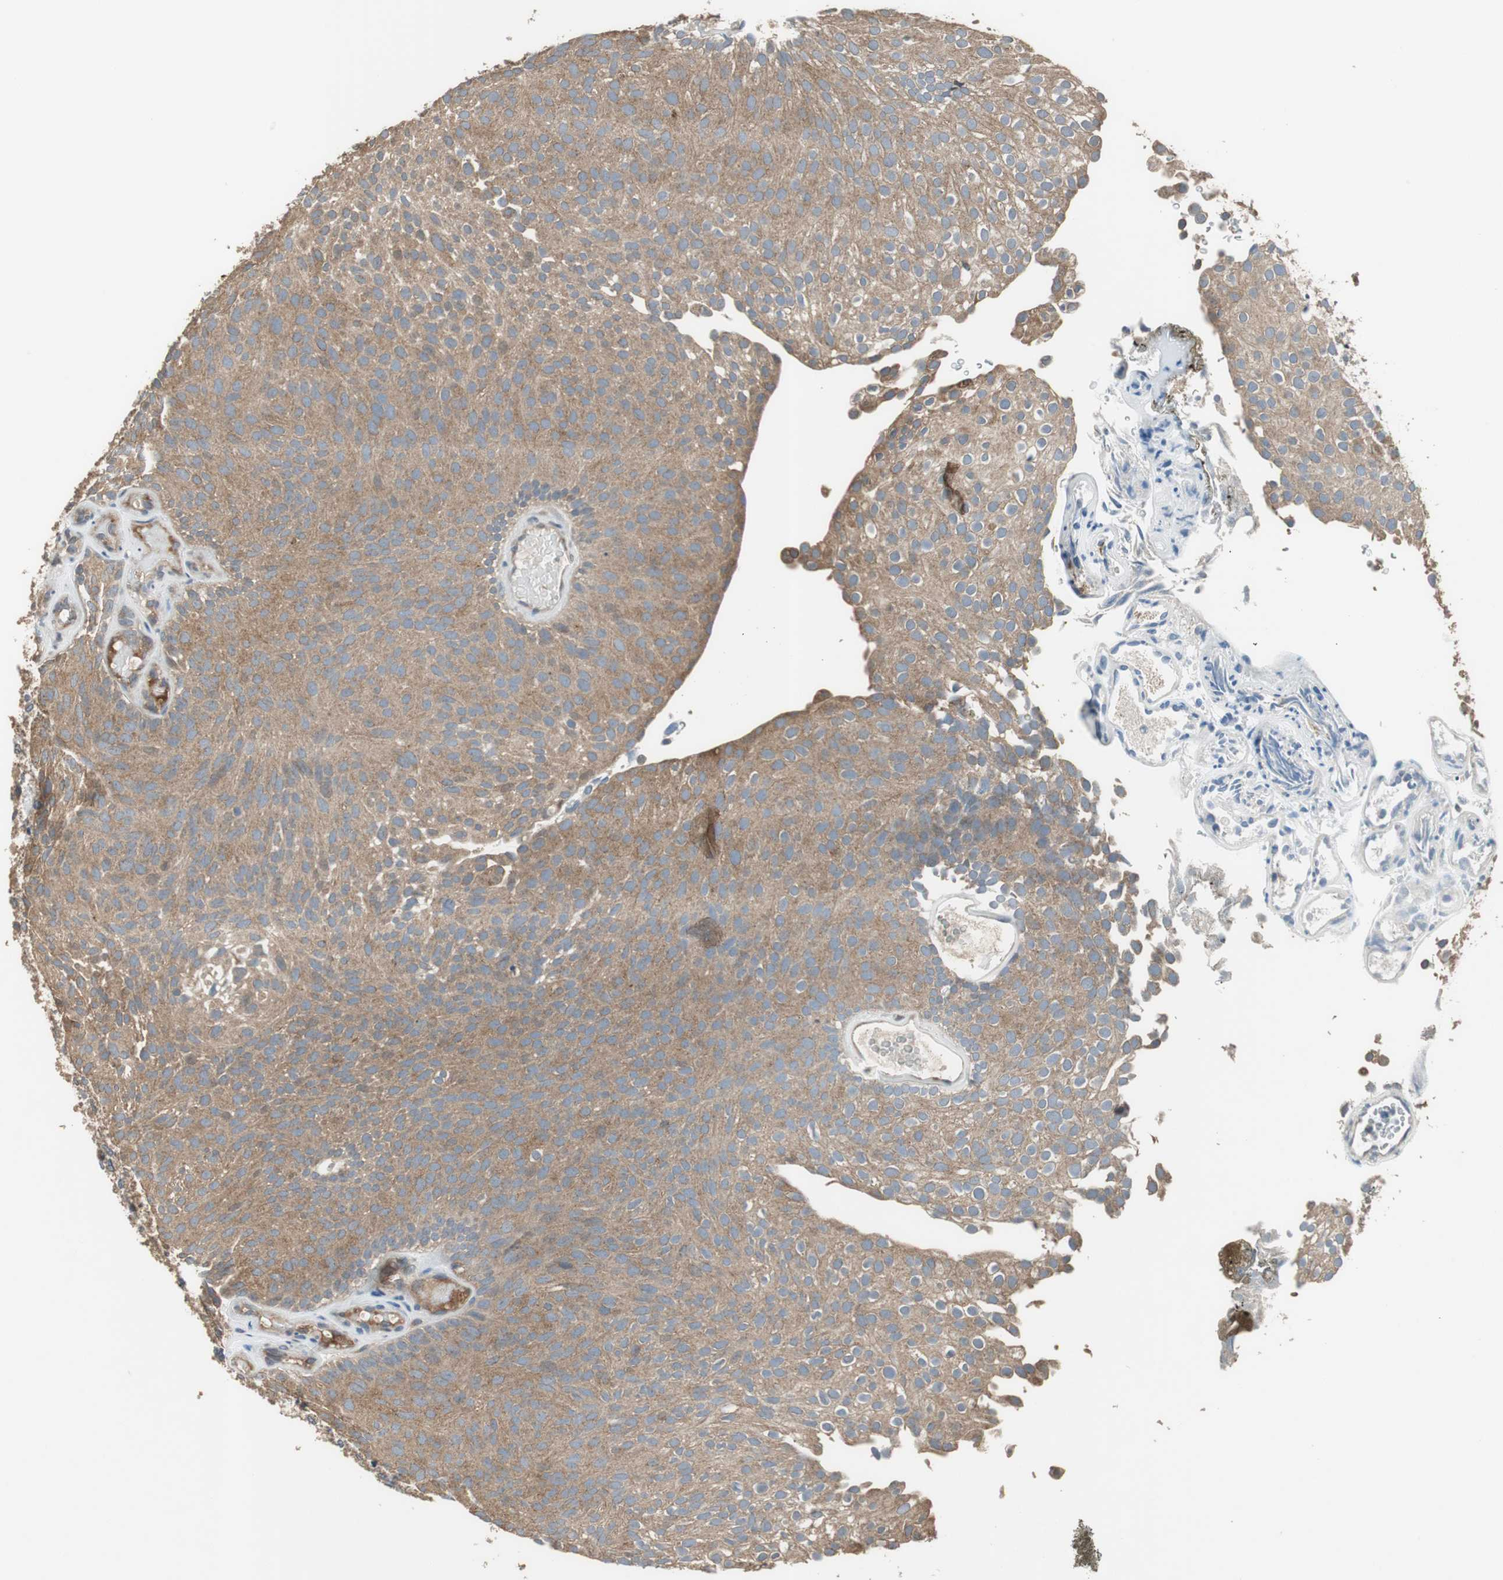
{"staining": {"intensity": "weak", "quantity": ">75%", "location": "cytoplasmic/membranous"}, "tissue": "urothelial cancer", "cell_type": "Tumor cells", "image_type": "cancer", "snomed": [{"axis": "morphology", "description": "Urothelial carcinoma, Low grade"}, {"axis": "topography", "description": "Urinary bladder"}], "caption": "This is a histology image of immunohistochemistry (IHC) staining of urothelial carcinoma (low-grade), which shows weak expression in the cytoplasmic/membranous of tumor cells.", "gene": "PI4KB", "patient": {"sex": "male", "age": 78}}